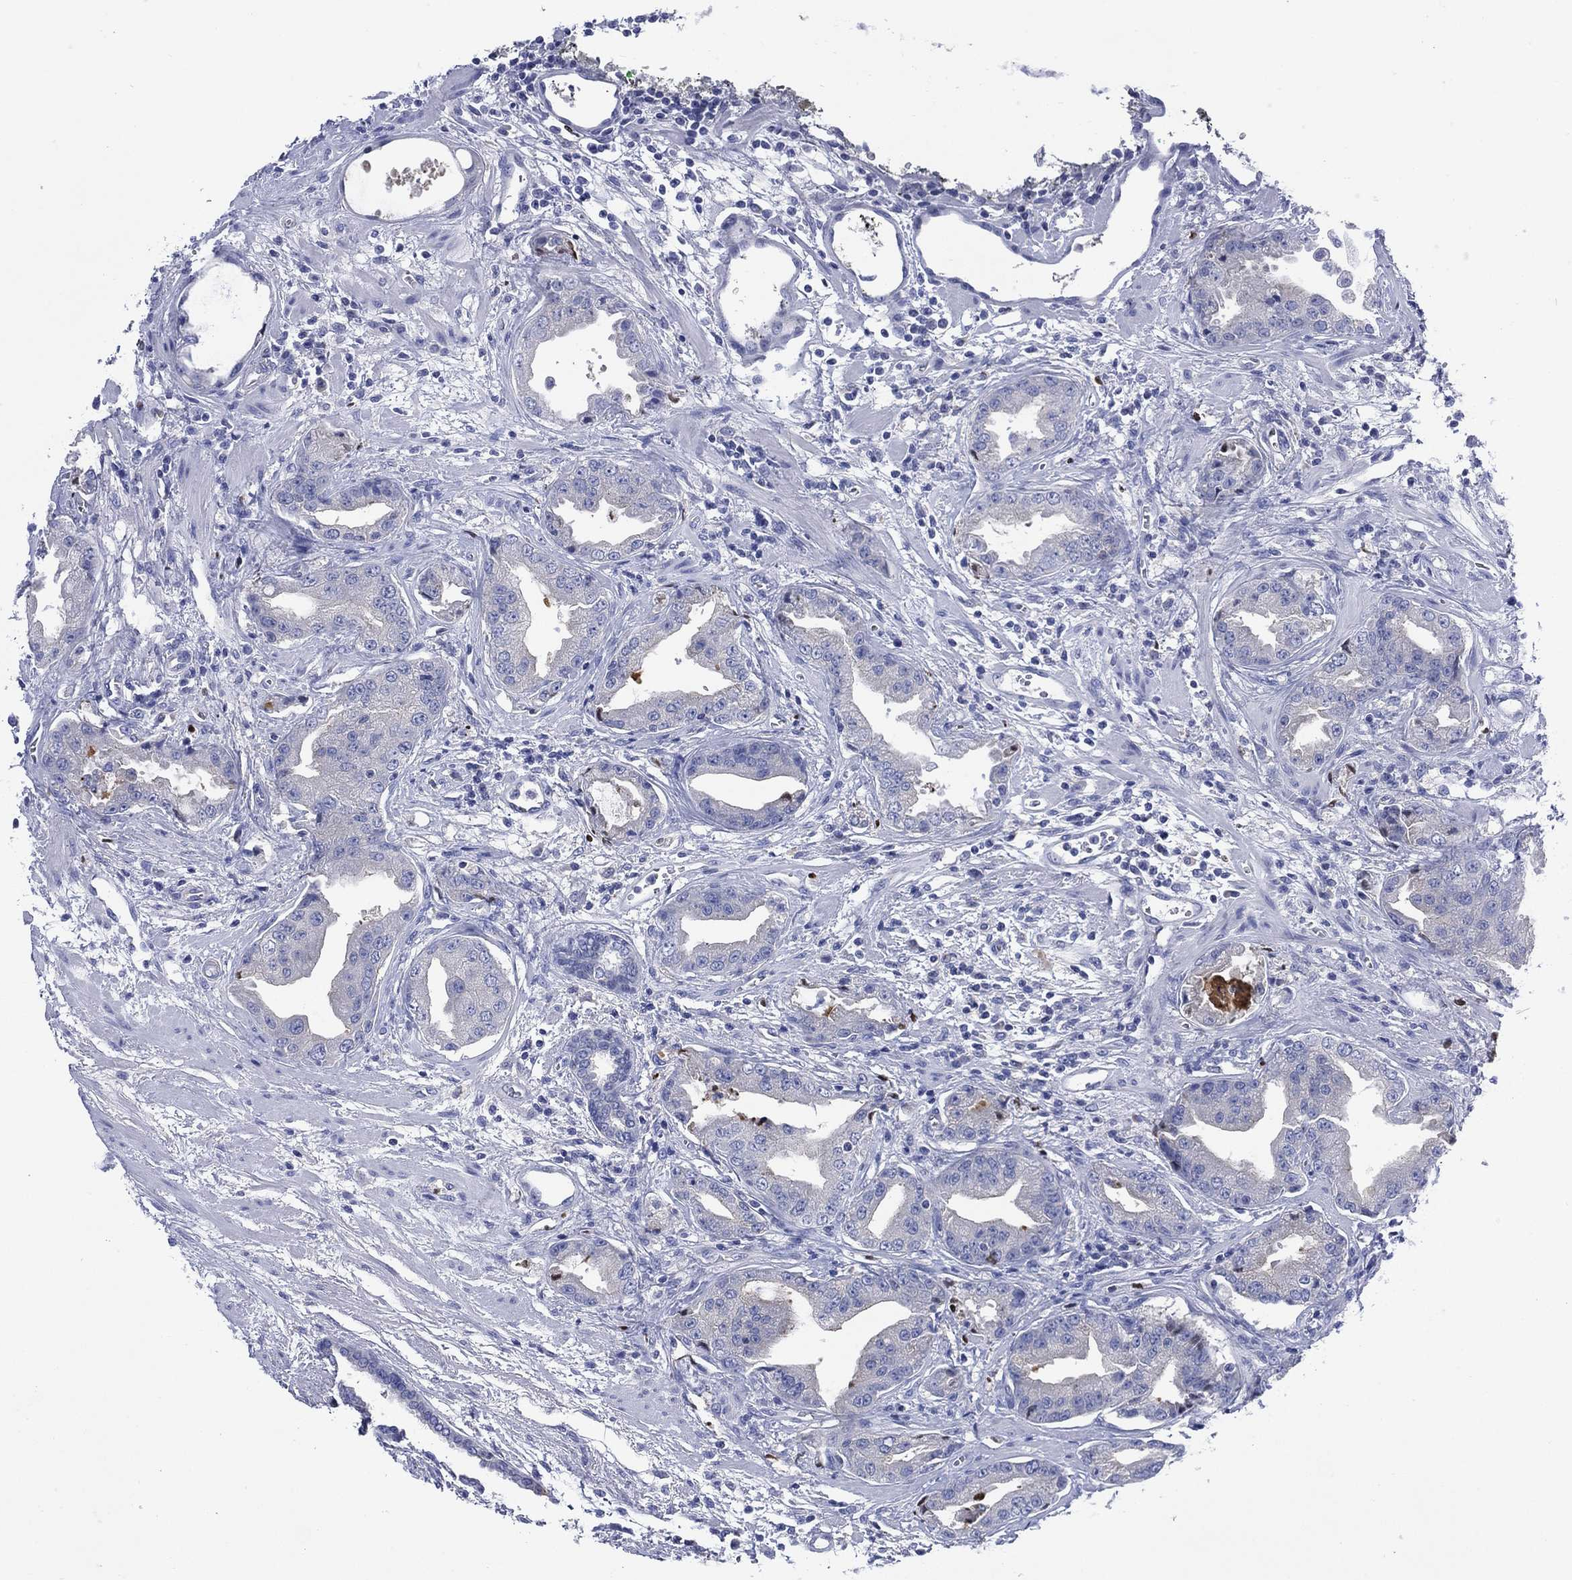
{"staining": {"intensity": "negative", "quantity": "none", "location": "none"}, "tissue": "prostate cancer", "cell_type": "Tumor cells", "image_type": "cancer", "snomed": [{"axis": "morphology", "description": "Adenocarcinoma, Low grade"}, {"axis": "topography", "description": "Prostate"}], "caption": "A high-resolution micrograph shows IHC staining of prostate low-grade adenocarcinoma, which demonstrates no significant positivity in tumor cells. The staining was performed using DAB (3,3'-diaminobenzidine) to visualize the protein expression in brown, while the nuclei were stained in blue with hematoxylin (Magnification: 20x).", "gene": "CHRNA3", "patient": {"sex": "male", "age": 62}}